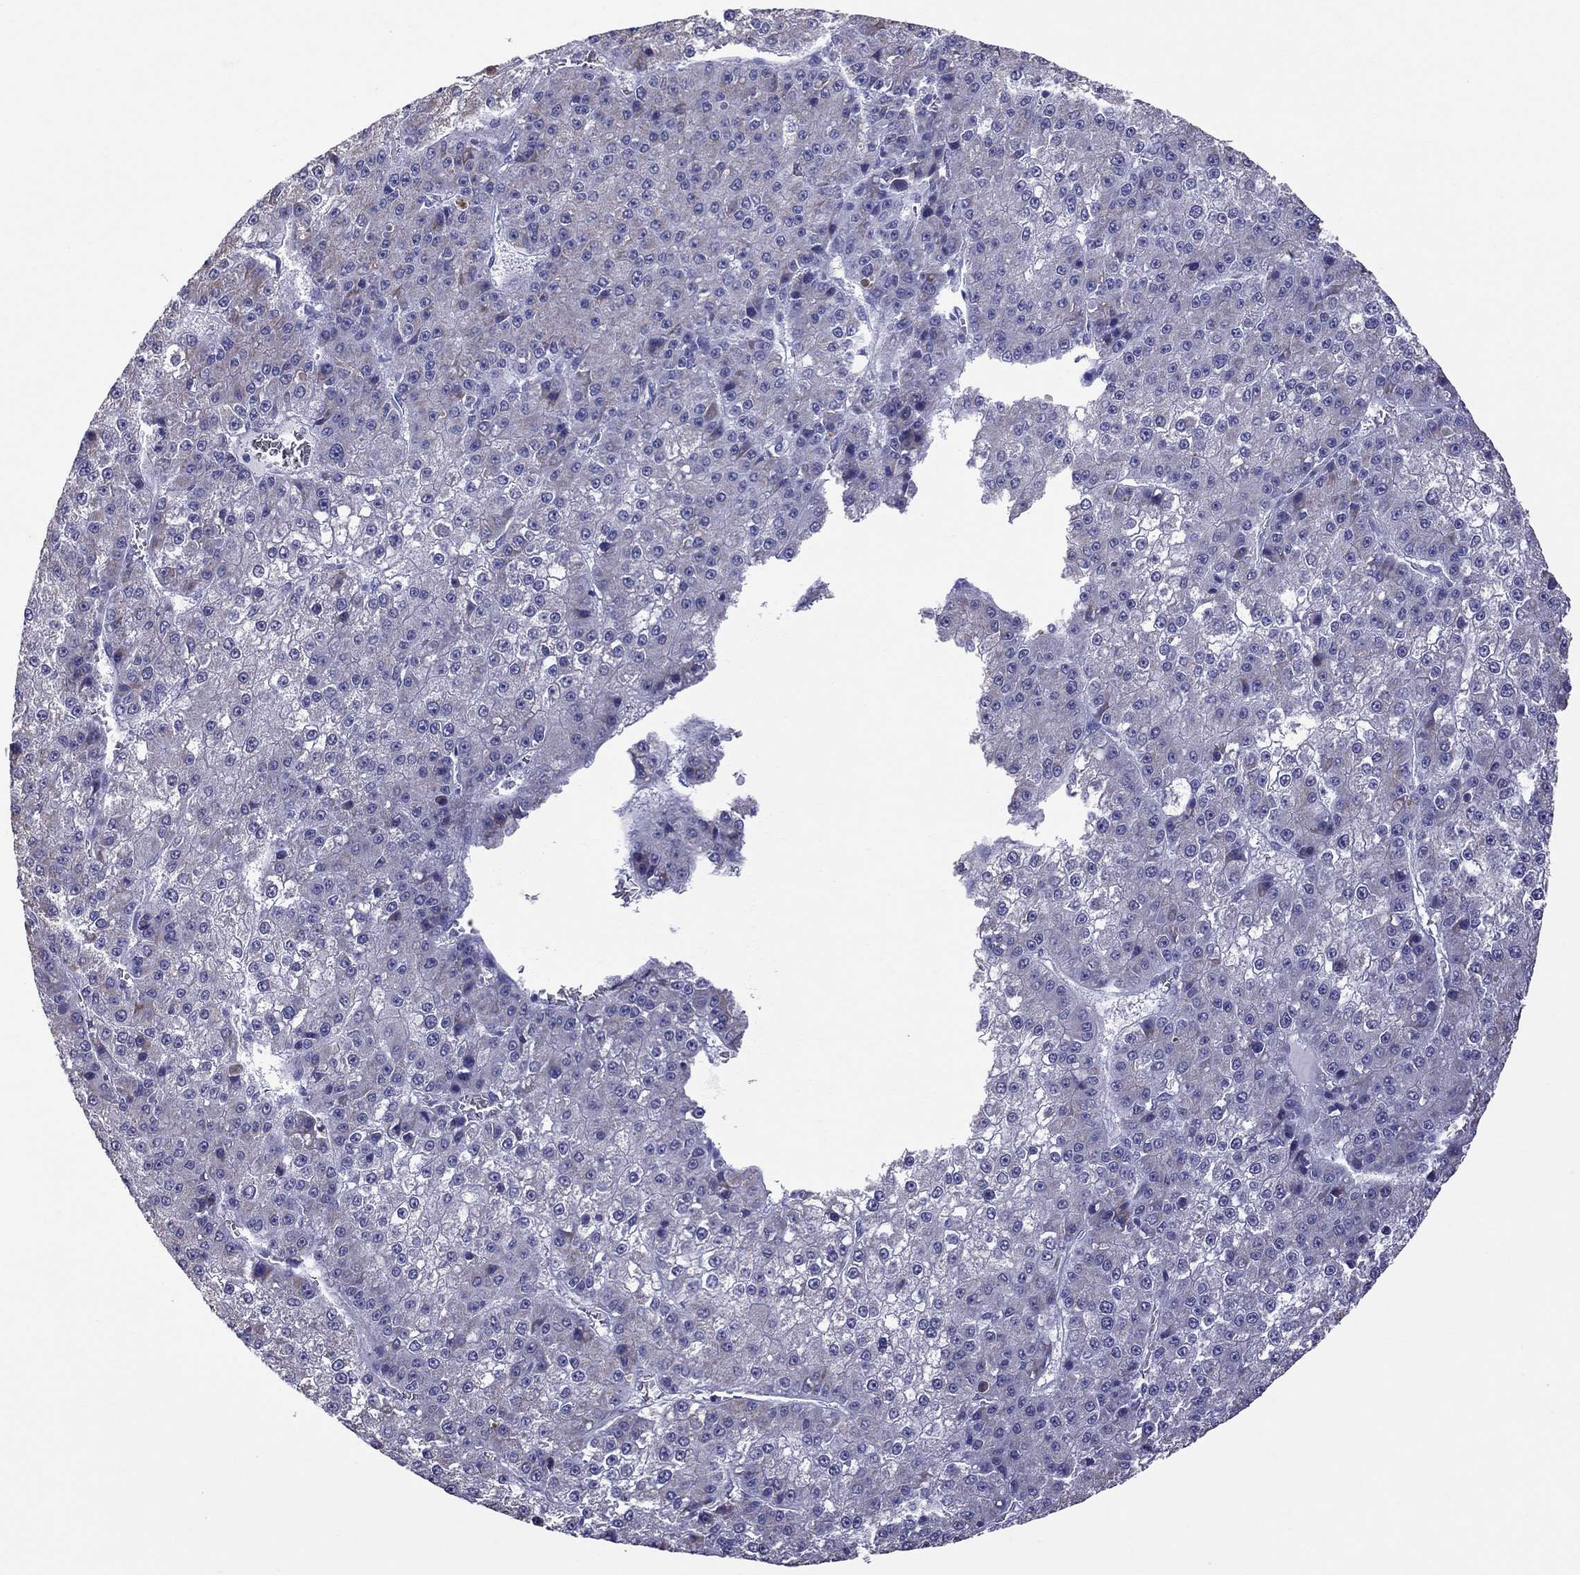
{"staining": {"intensity": "negative", "quantity": "none", "location": "none"}, "tissue": "liver cancer", "cell_type": "Tumor cells", "image_type": "cancer", "snomed": [{"axis": "morphology", "description": "Carcinoma, Hepatocellular, NOS"}, {"axis": "topography", "description": "Liver"}], "caption": "IHC of liver cancer (hepatocellular carcinoma) exhibits no staining in tumor cells.", "gene": "TTLL13", "patient": {"sex": "female", "age": 73}}